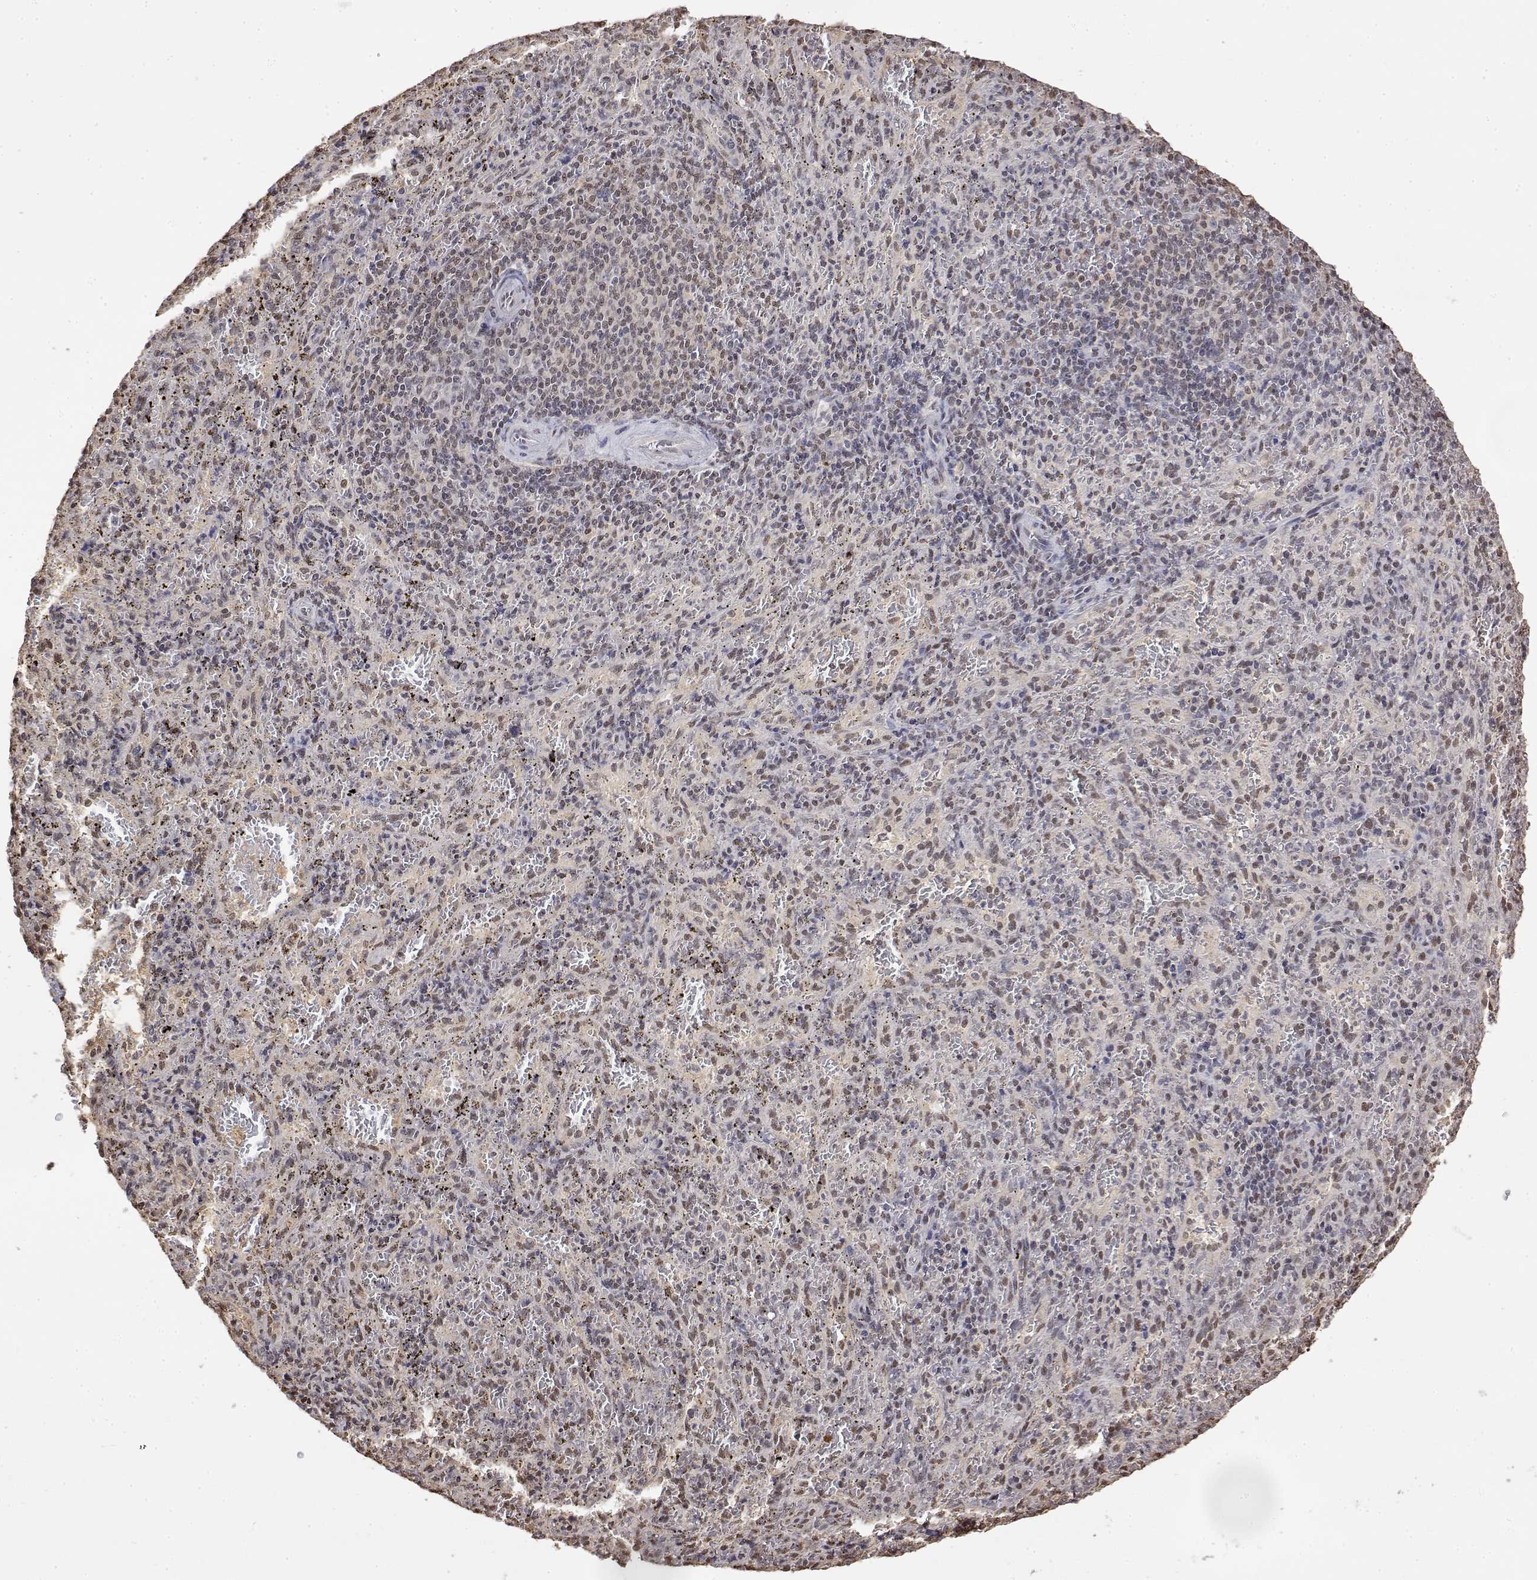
{"staining": {"intensity": "weak", "quantity": ">75%", "location": "nuclear"}, "tissue": "spleen", "cell_type": "Cells in red pulp", "image_type": "normal", "snomed": [{"axis": "morphology", "description": "Normal tissue, NOS"}, {"axis": "topography", "description": "Spleen"}], "caption": "IHC (DAB) staining of normal spleen exhibits weak nuclear protein expression in about >75% of cells in red pulp. (DAB (3,3'-diaminobenzidine) IHC, brown staining for protein, blue staining for nuclei).", "gene": "TPI1", "patient": {"sex": "male", "age": 57}}